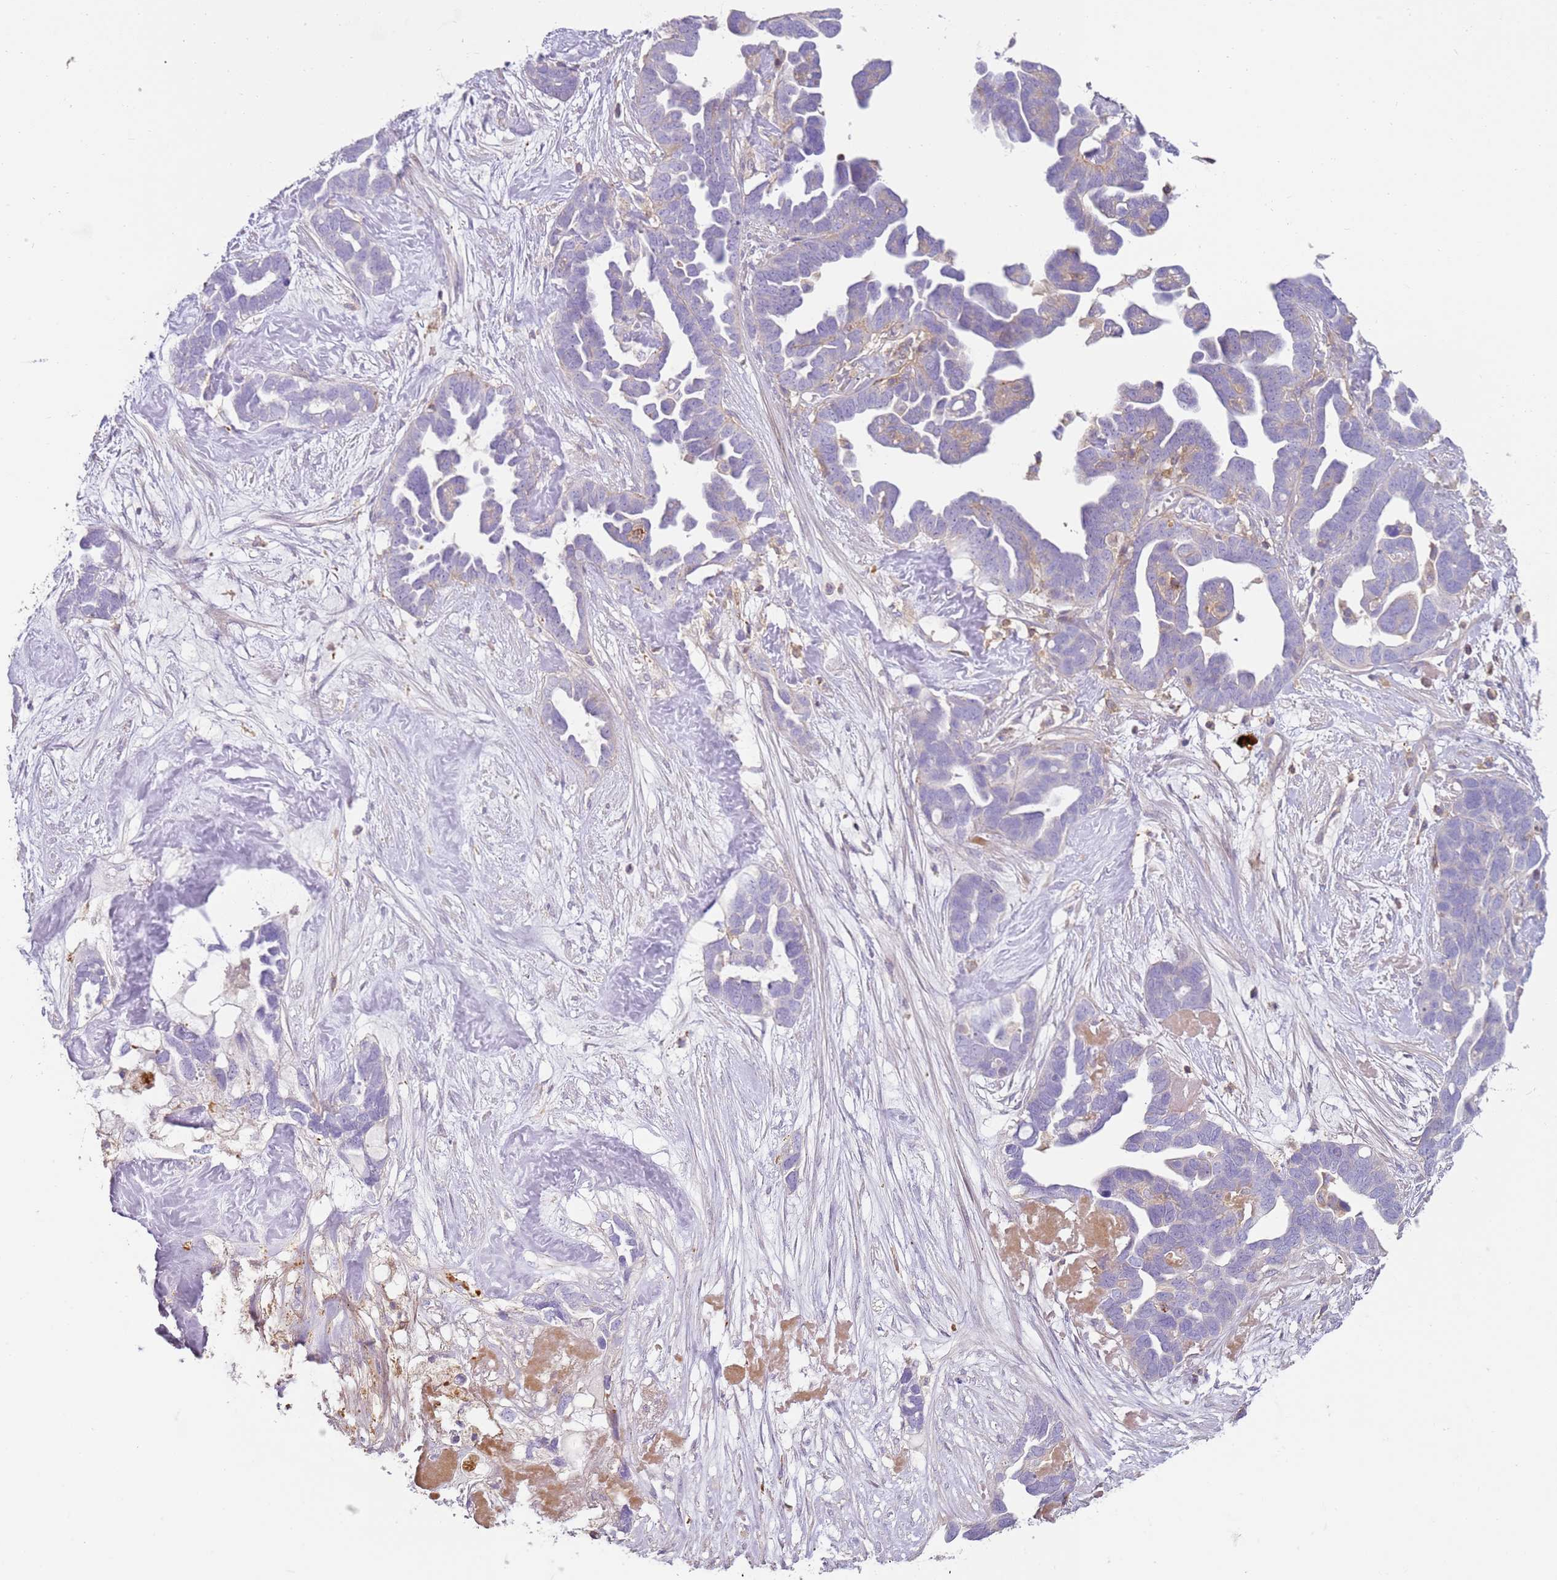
{"staining": {"intensity": "negative", "quantity": "none", "location": "none"}, "tissue": "ovarian cancer", "cell_type": "Tumor cells", "image_type": "cancer", "snomed": [{"axis": "morphology", "description": "Cystadenocarcinoma, serous, NOS"}, {"axis": "topography", "description": "Ovary"}], "caption": "Histopathology image shows no significant protein staining in tumor cells of serous cystadenocarcinoma (ovarian).", "gene": "FPR1", "patient": {"sex": "female", "age": 54}}